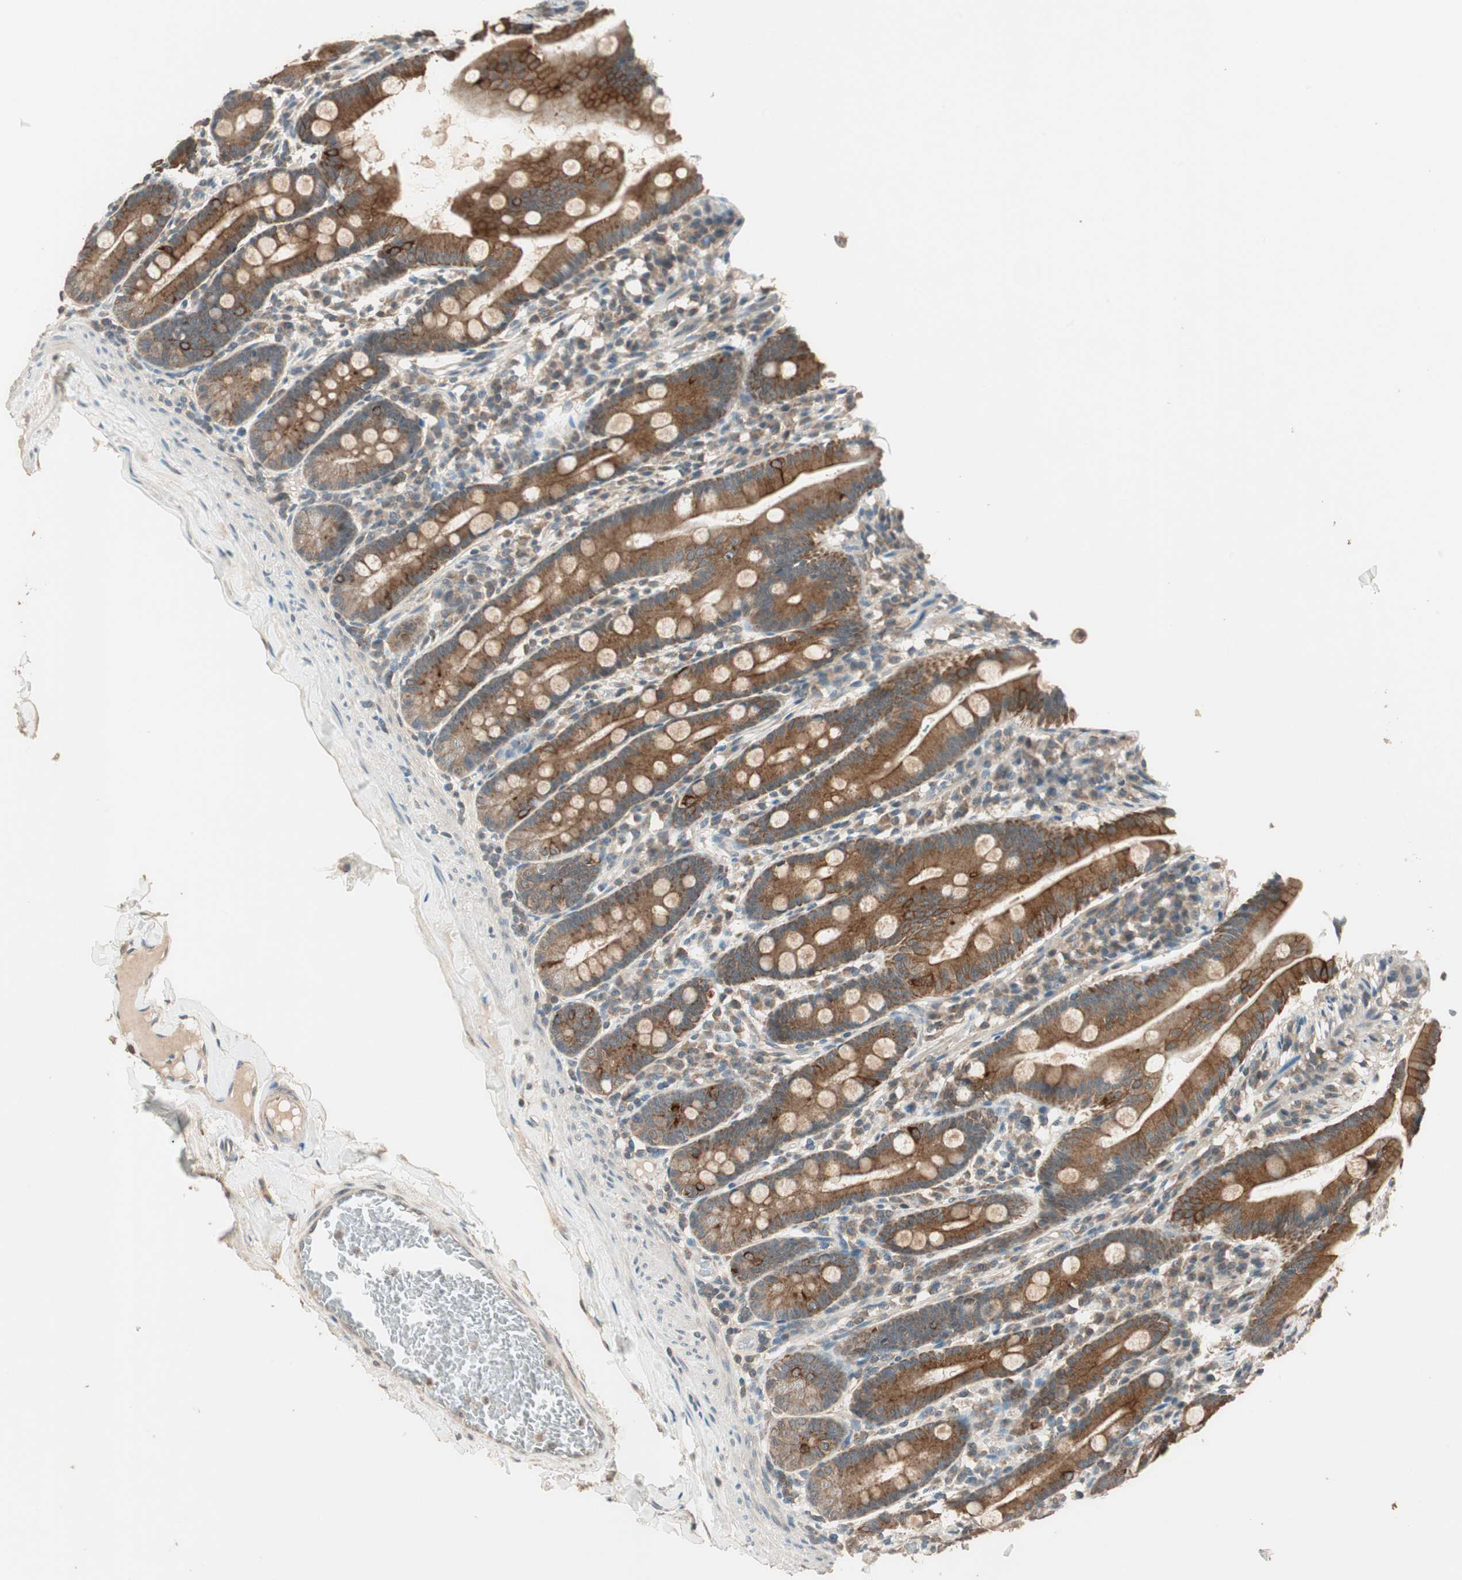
{"staining": {"intensity": "strong", "quantity": ">75%", "location": "cytoplasmic/membranous"}, "tissue": "duodenum", "cell_type": "Glandular cells", "image_type": "normal", "snomed": [{"axis": "morphology", "description": "Normal tissue, NOS"}, {"axis": "topography", "description": "Duodenum"}], "caption": "This is an image of immunohistochemistry staining of benign duodenum, which shows strong expression in the cytoplasmic/membranous of glandular cells.", "gene": "TRIM21", "patient": {"sex": "male", "age": 50}}